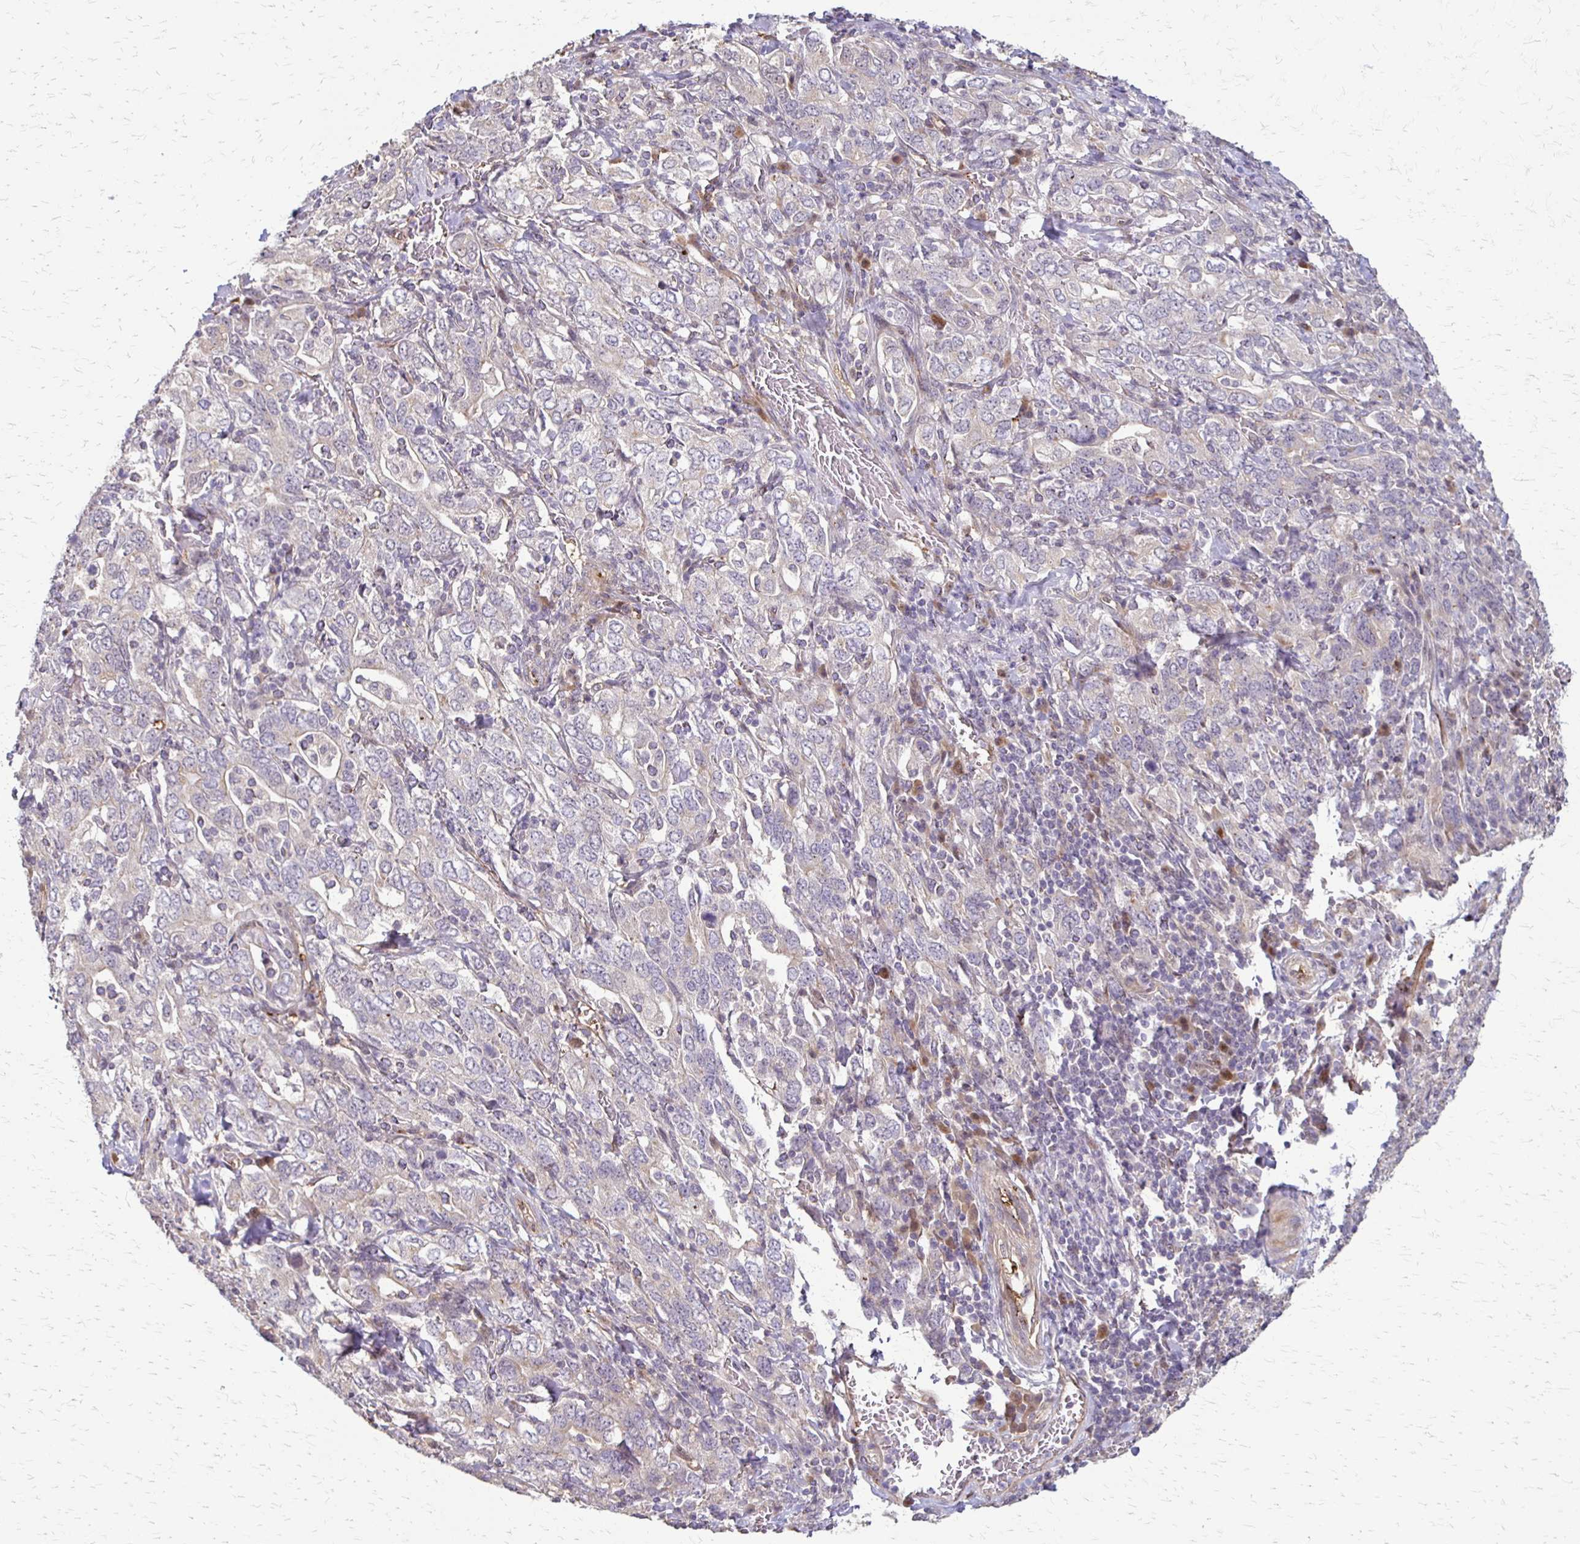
{"staining": {"intensity": "negative", "quantity": "none", "location": "none"}, "tissue": "stomach cancer", "cell_type": "Tumor cells", "image_type": "cancer", "snomed": [{"axis": "morphology", "description": "Adenocarcinoma, NOS"}, {"axis": "topography", "description": "Stomach, upper"}, {"axis": "topography", "description": "Stomach"}], "caption": "Human stomach cancer (adenocarcinoma) stained for a protein using immunohistochemistry demonstrates no staining in tumor cells.", "gene": "CFL2", "patient": {"sex": "male", "age": 62}}